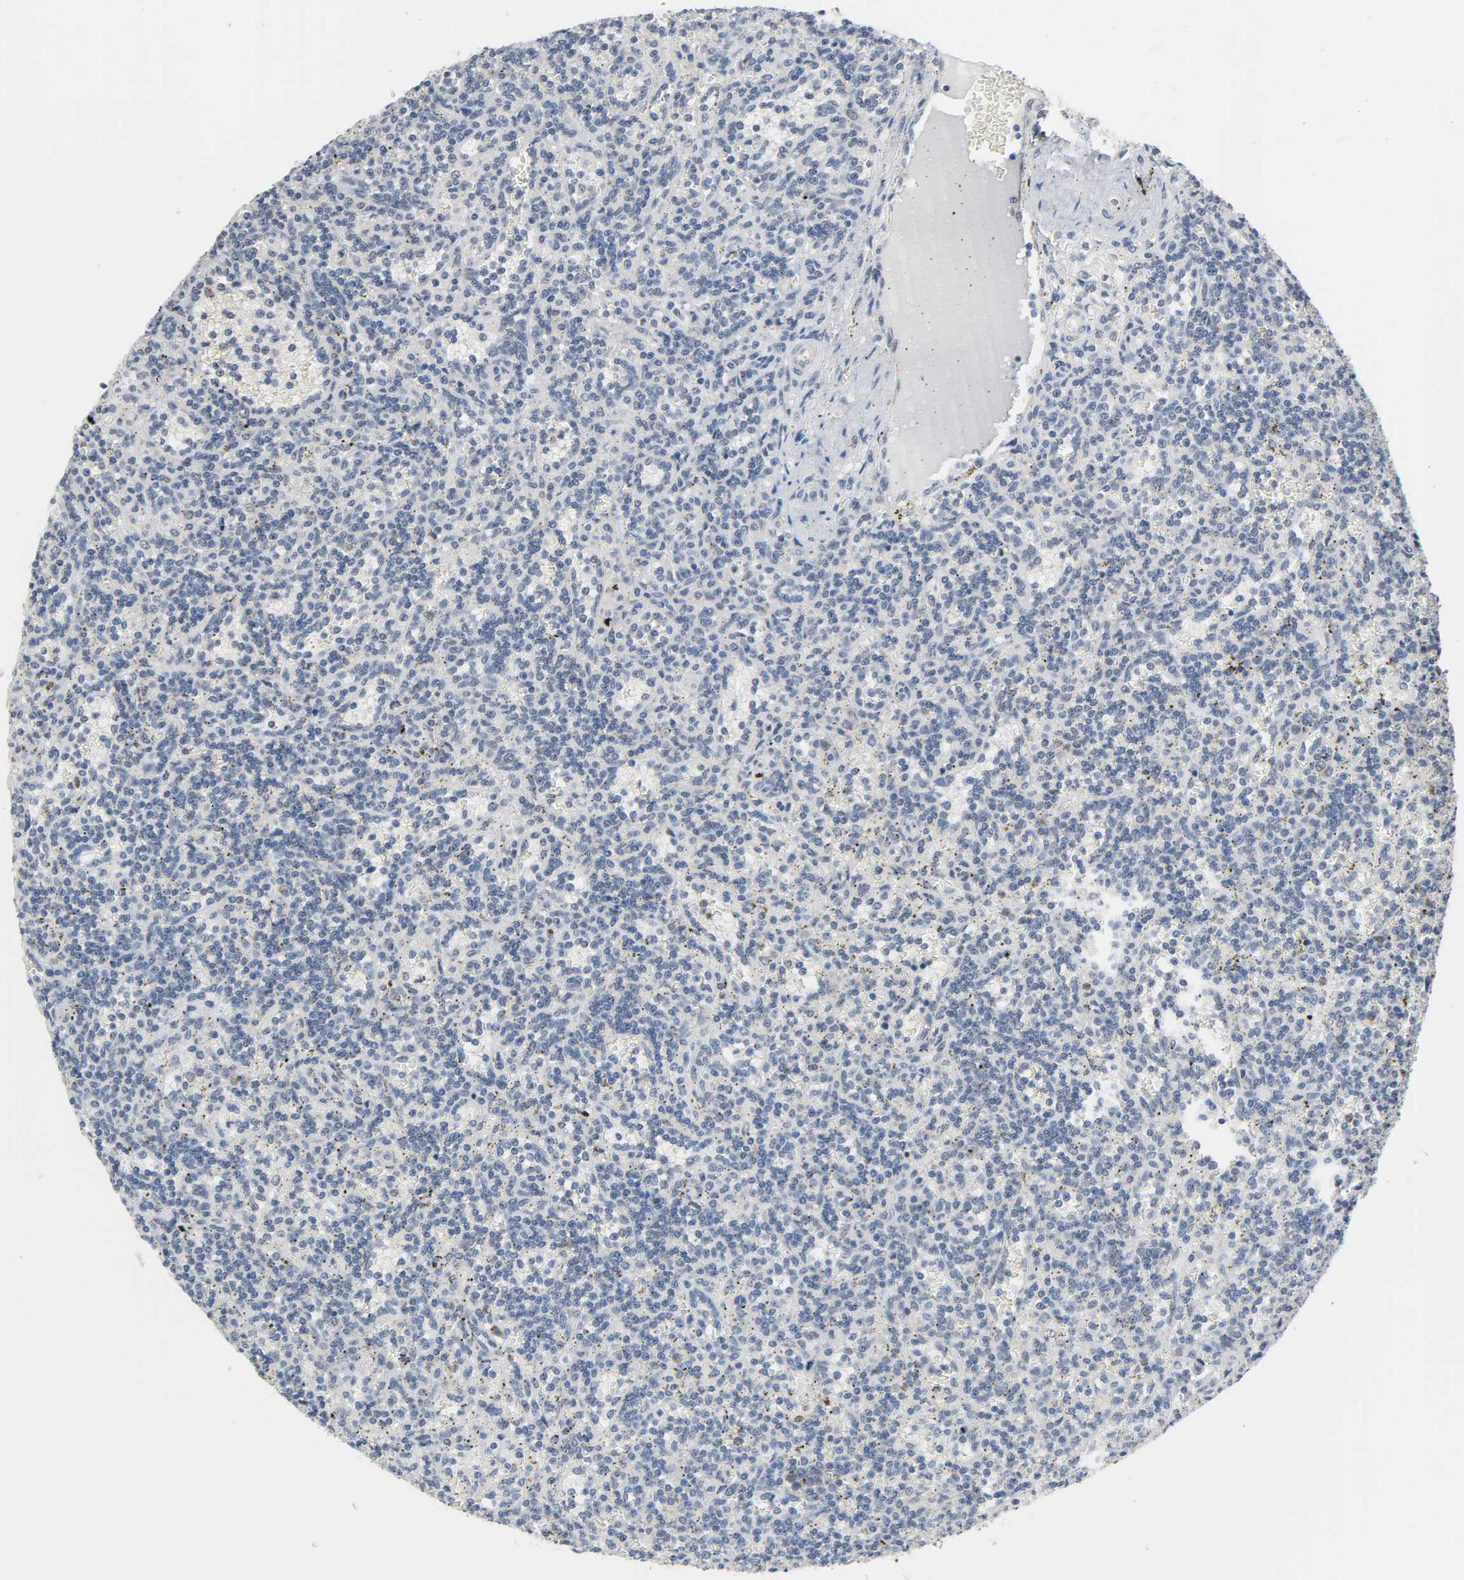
{"staining": {"intensity": "negative", "quantity": "none", "location": "none"}, "tissue": "lymphoma", "cell_type": "Tumor cells", "image_type": "cancer", "snomed": [{"axis": "morphology", "description": "Malignant lymphoma, non-Hodgkin's type, Low grade"}, {"axis": "topography", "description": "Spleen"}], "caption": "Histopathology image shows no protein staining in tumor cells of lymphoma tissue.", "gene": "ACSS2", "patient": {"sex": "male", "age": 73}}